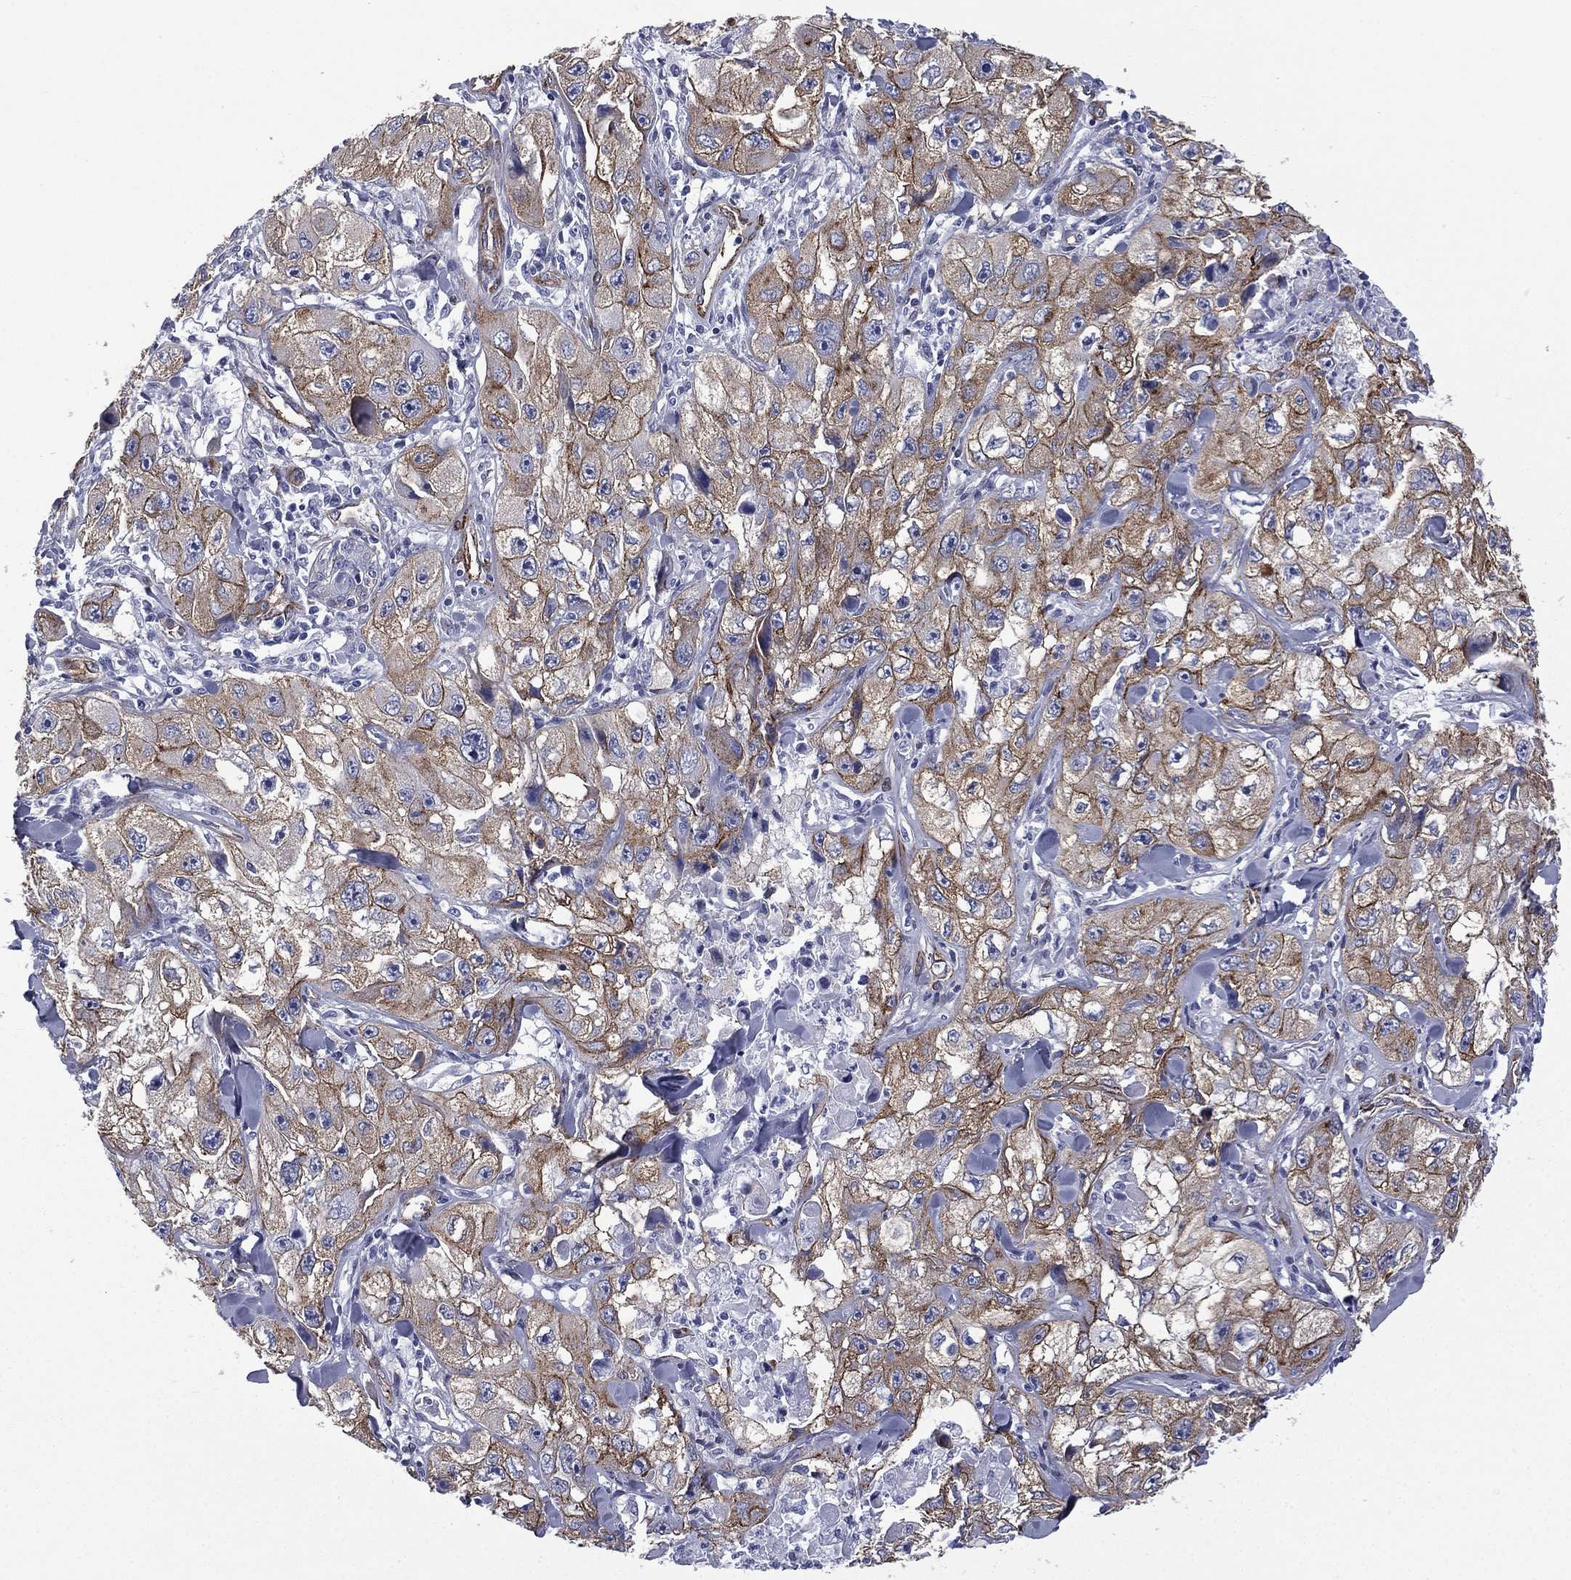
{"staining": {"intensity": "strong", "quantity": "25%-75%", "location": "cytoplasmic/membranous"}, "tissue": "skin cancer", "cell_type": "Tumor cells", "image_type": "cancer", "snomed": [{"axis": "morphology", "description": "Squamous cell carcinoma, NOS"}, {"axis": "topography", "description": "Skin"}, {"axis": "topography", "description": "Subcutis"}], "caption": "Immunohistochemistry (DAB (3,3'-diaminobenzidine)) staining of squamous cell carcinoma (skin) displays strong cytoplasmic/membranous protein positivity in approximately 25%-75% of tumor cells.", "gene": "CAVIN3", "patient": {"sex": "male", "age": 73}}